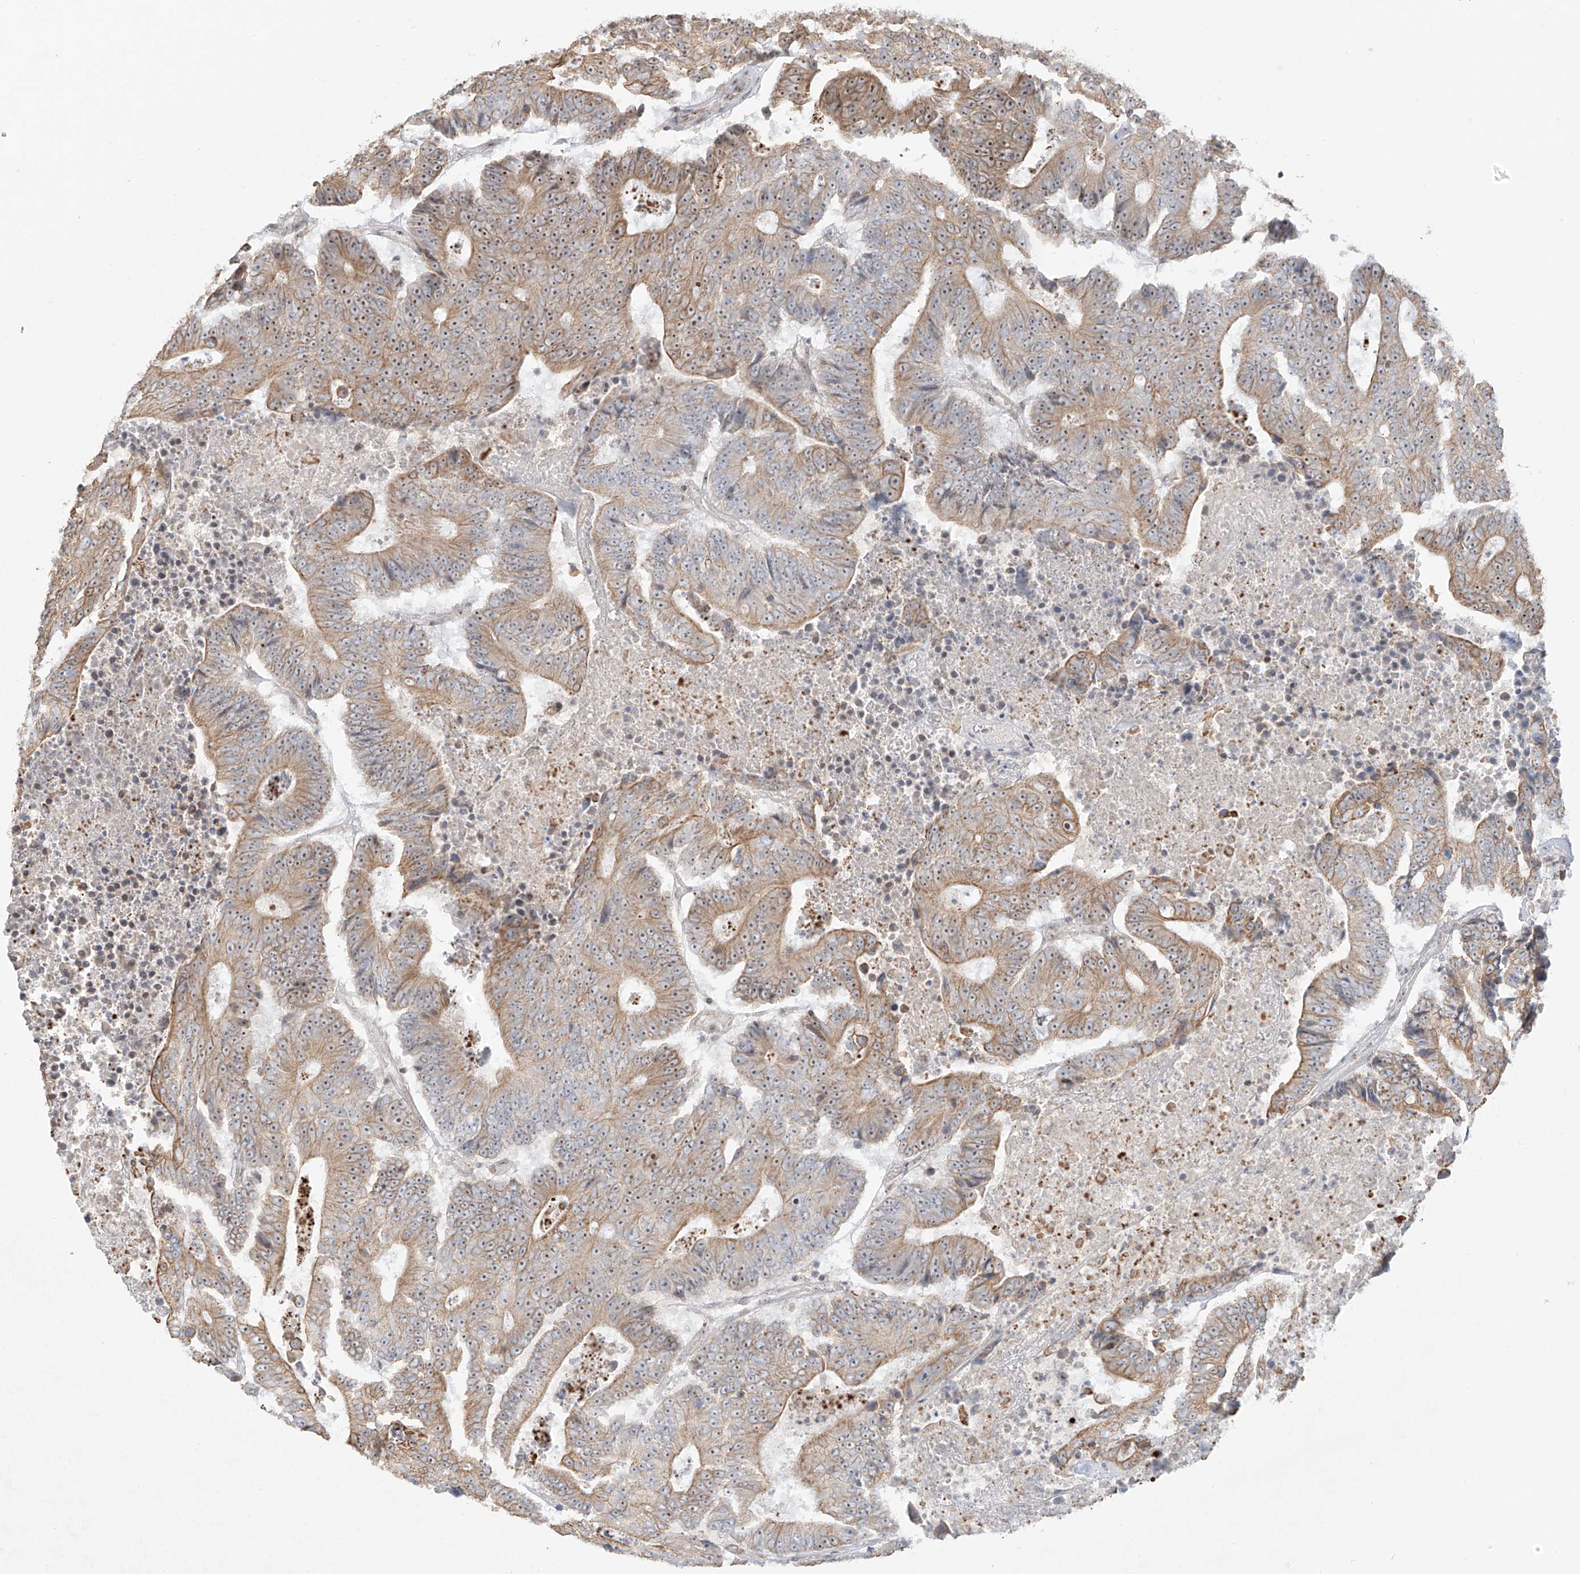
{"staining": {"intensity": "moderate", "quantity": ">75%", "location": "cytoplasmic/membranous,nuclear"}, "tissue": "colorectal cancer", "cell_type": "Tumor cells", "image_type": "cancer", "snomed": [{"axis": "morphology", "description": "Adenocarcinoma, NOS"}, {"axis": "topography", "description": "Colon"}], "caption": "Immunohistochemistry photomicrograph of human colorectal cancer (adenocarcinoma) stained for a protein (brown), which displays medium levels of moderate cytoplasmic/membranous and nuclear positivity in approximately >75% of tumor cells.", "gene": "ZNF512", "patient": {"sex": "male", "age": 83}}